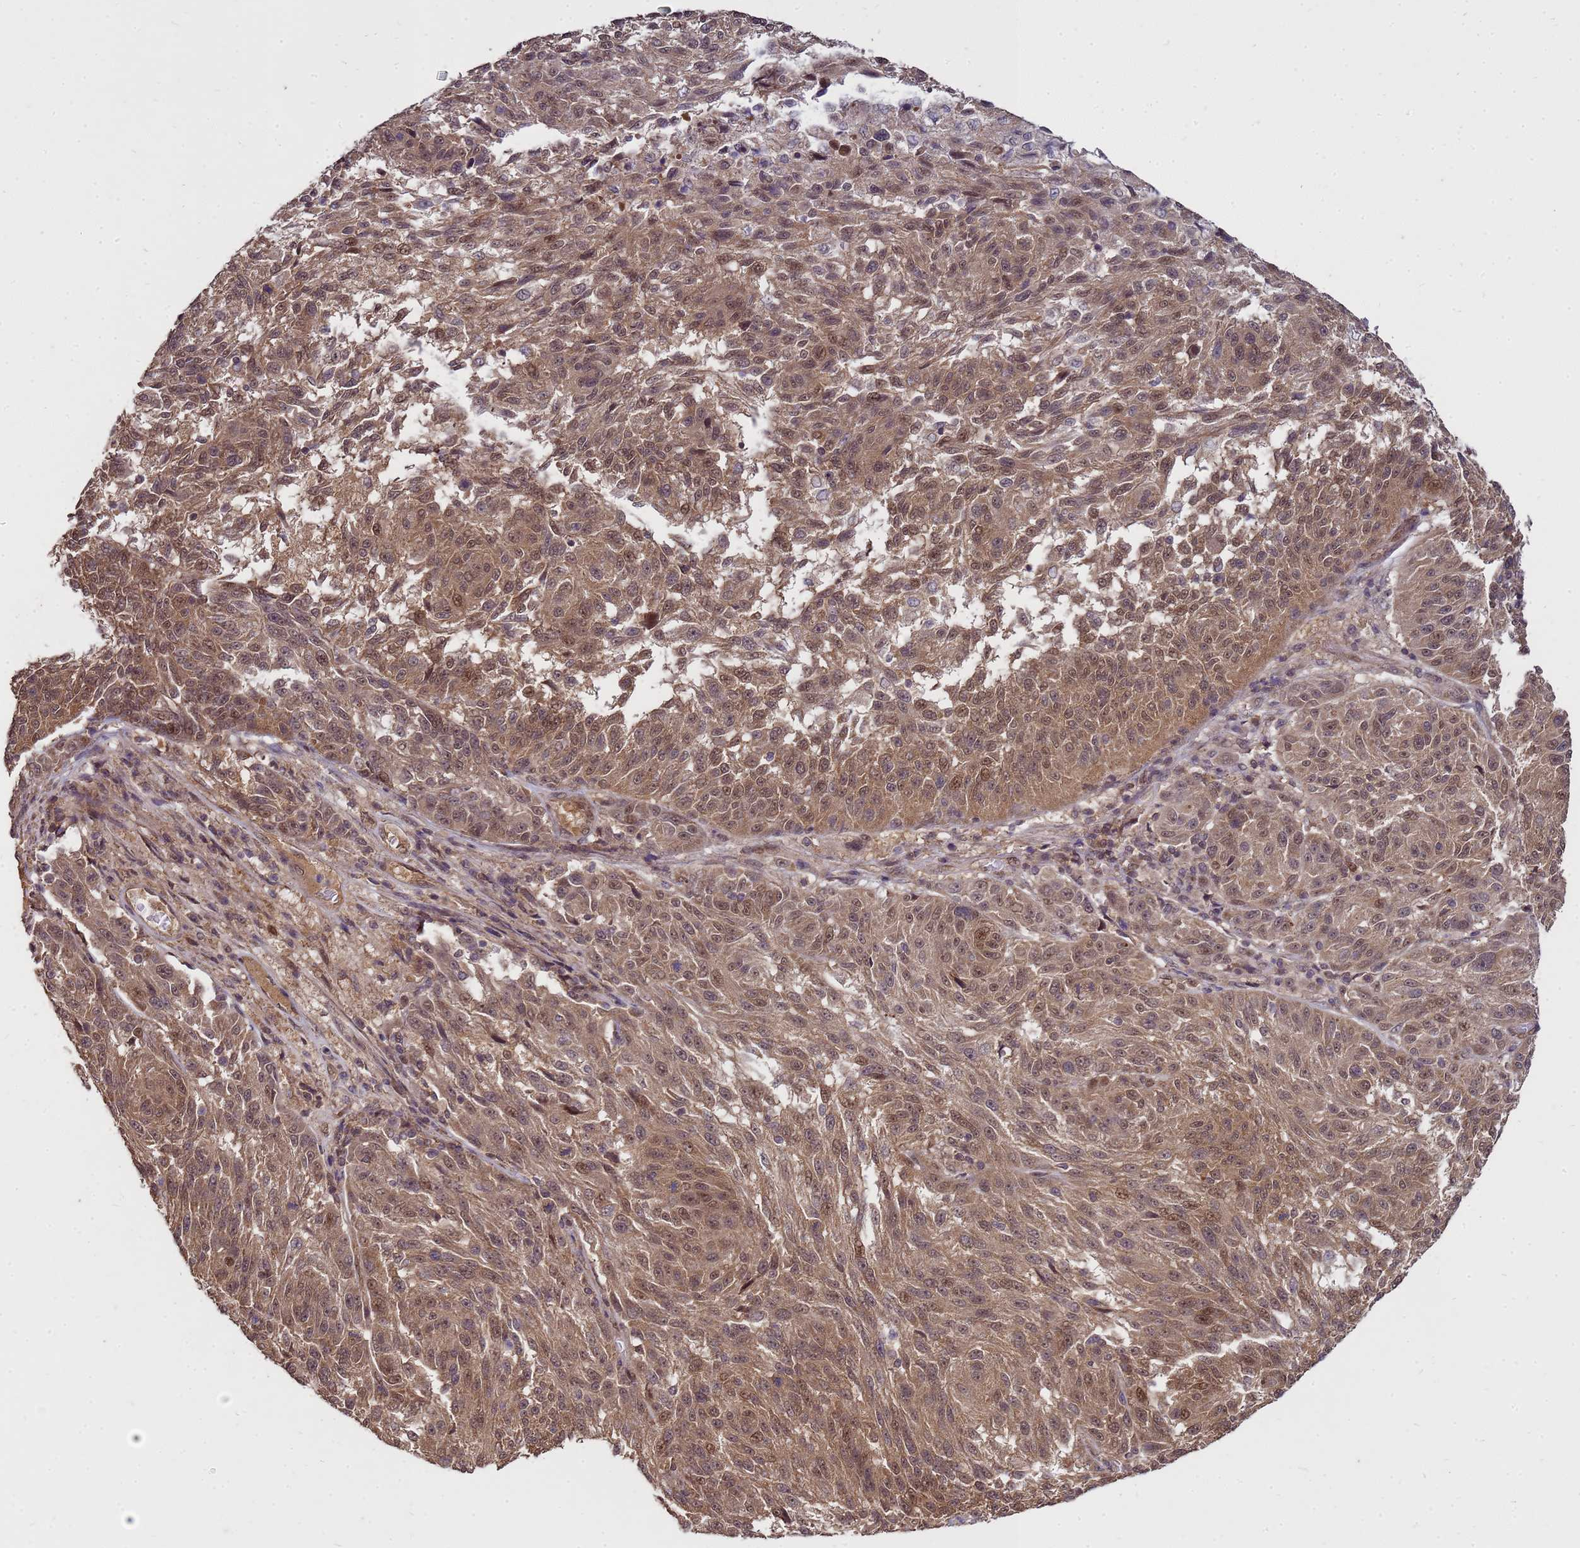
{"staining": {"intensity": "moderate", "quantity": ">75%", "location": "cytoplasmic/membranous,nuclear"}, "tissue": "melanoma", "cell_type": "Tumor cells", "image_type": "cancer", "snomed": [{"axis": "morphology", "description": "Malignant melanoma, NOS"}, {"axis": "topography", "description": "Skin"}], "caption": "Protein staining exhibits moderate cytoplasmic/membranous and nuclear positivity in approximately >75% of tumor cells in melanoma. (Stains: DAB (3,3'-diaminobenzidine) in brown, nuclei in blue, Microscopy: brightfield microscopy at high magnification).", "gene": "CRBN", "patient": {"sex": "male", "age": 53}}